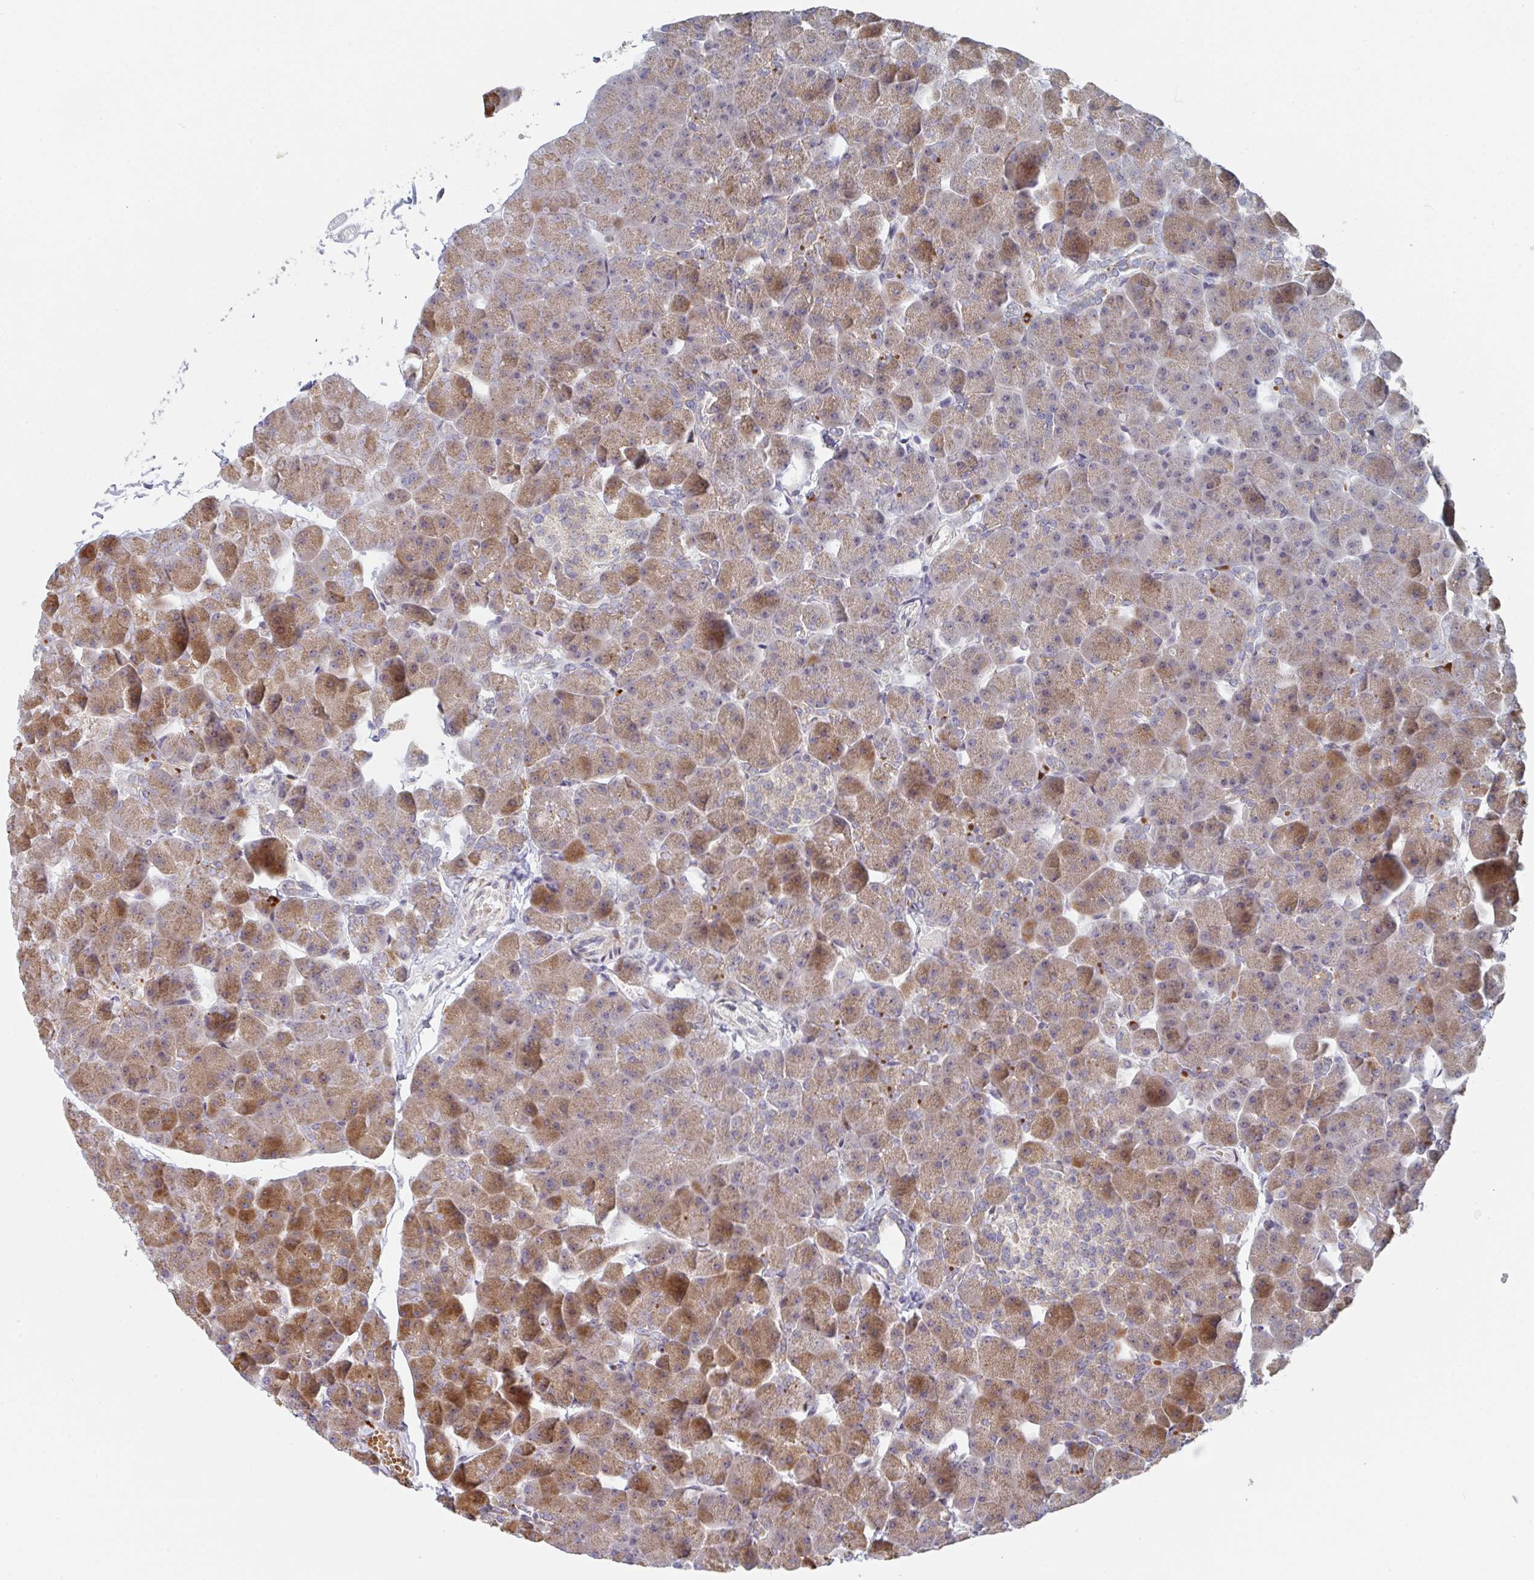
{"staining": {"intensity": "strong", "quantity": "25%-75%", "location": "cytoplasmic/membranous"}, "tissue": "pancreas", "cell_type": "Exocrine glandular cells", "image_type": "normal", "snomed": [{"axis": "morphology", "description": "Normal tissue, NOS"}, {"axis": "topography", "description": "Pancreas"}], "caption": "A photomicrograph of human pancreas stained for a protein shows strong cytoplasmic/membranous brown staining in exocrine glandular cells. (DAB (3,3'-diaminobenzidine) IHC with brightfield microscopy, high magnification).", "gene": "ZNF644", "patient": {"sex": "male", "age": 35}}